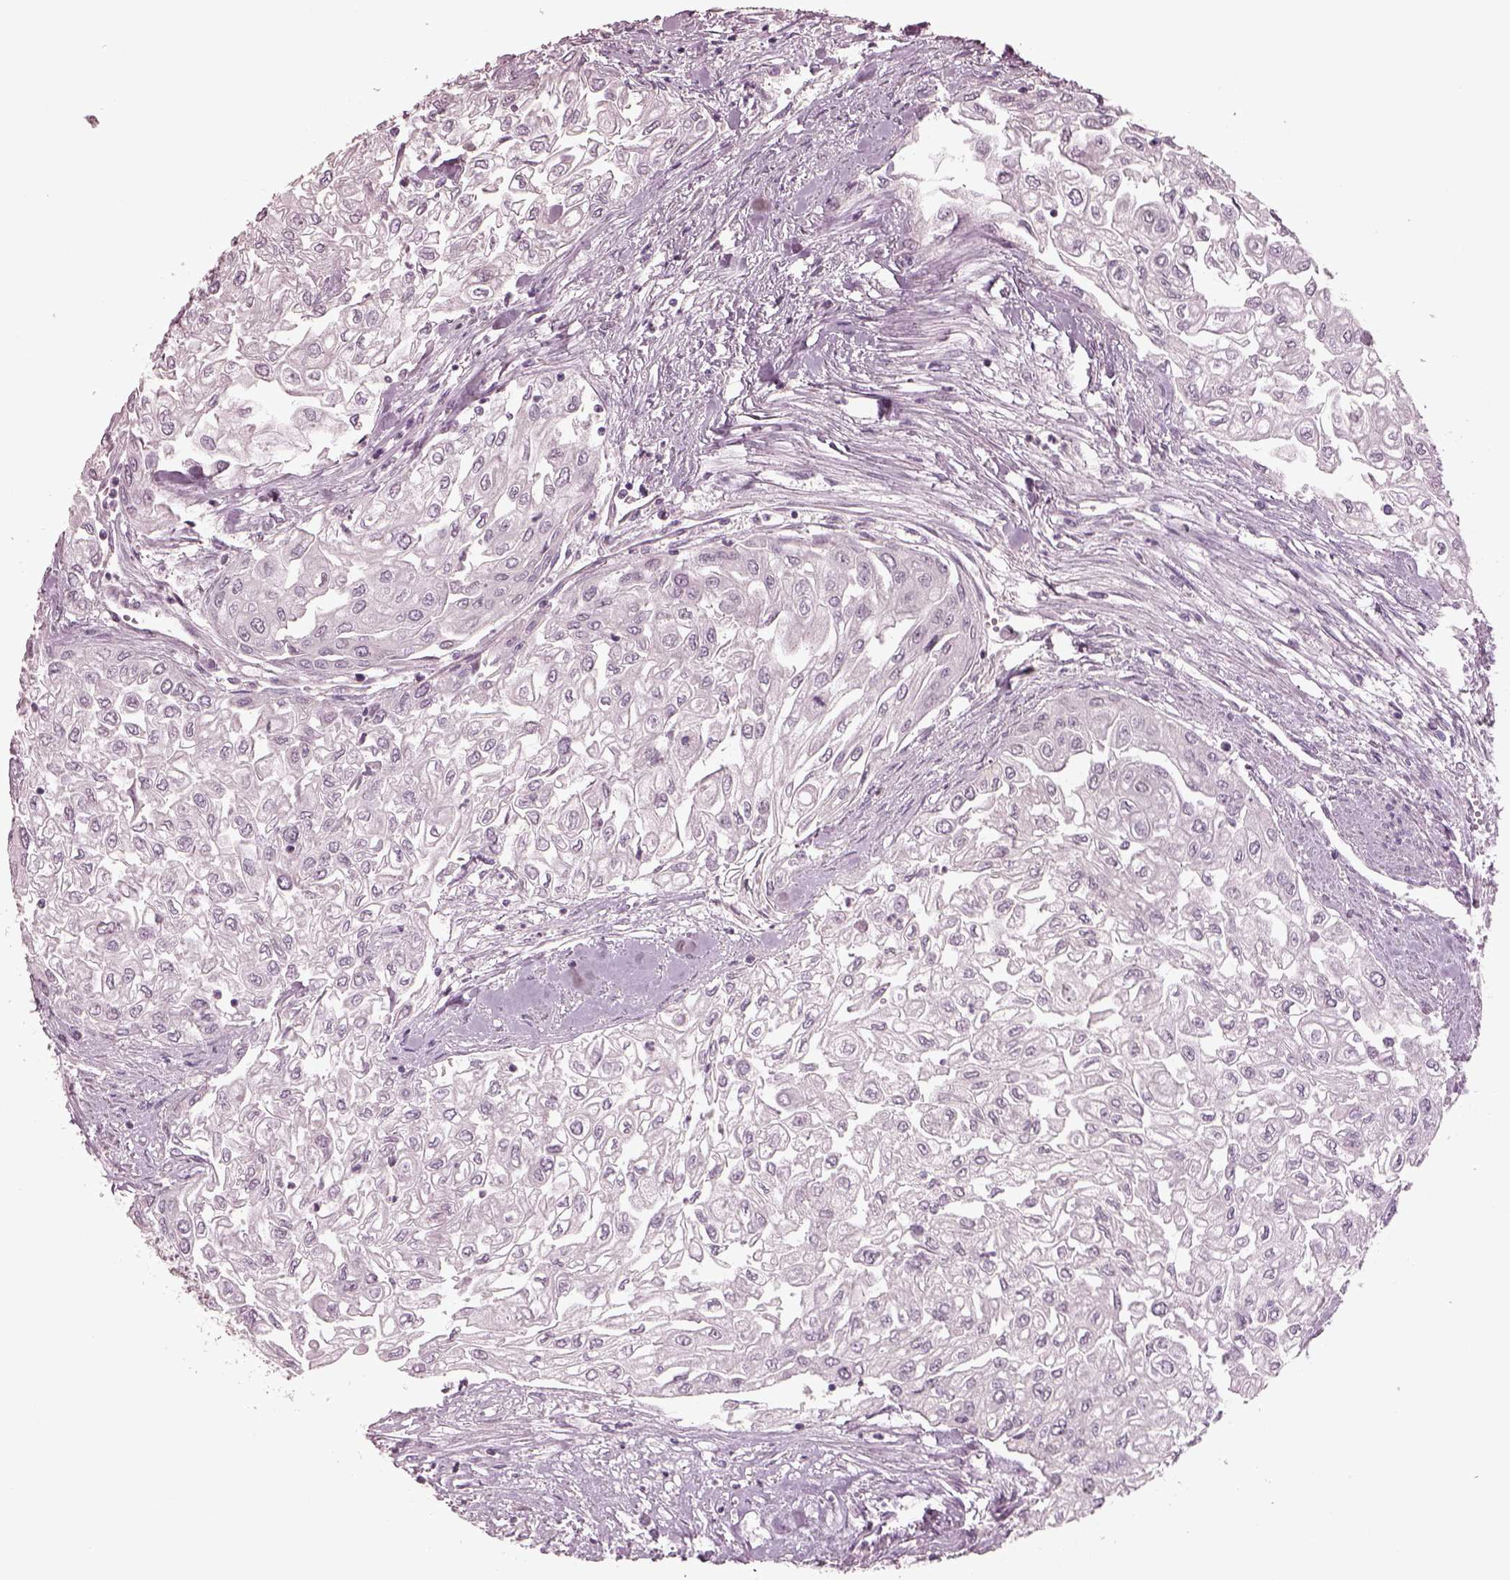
{"staining": {"intensity": "negative", "quantity": "none", "location": "none"}, "tissue": "urothelial cancer", "cell_type": "Tumor cells", "image_type": "cancer", "snomed": [{"axis": "morphology", "description": "Urothelial carcinoma, High grade"}, {"axis": "topography", "description": "Urinary bladder"}], "caption": "Tumor cells are negative for brown protein staining in urothelial cancer.", "gene": "RCVRN", "patient": {"sex": "male", "age": 62}}